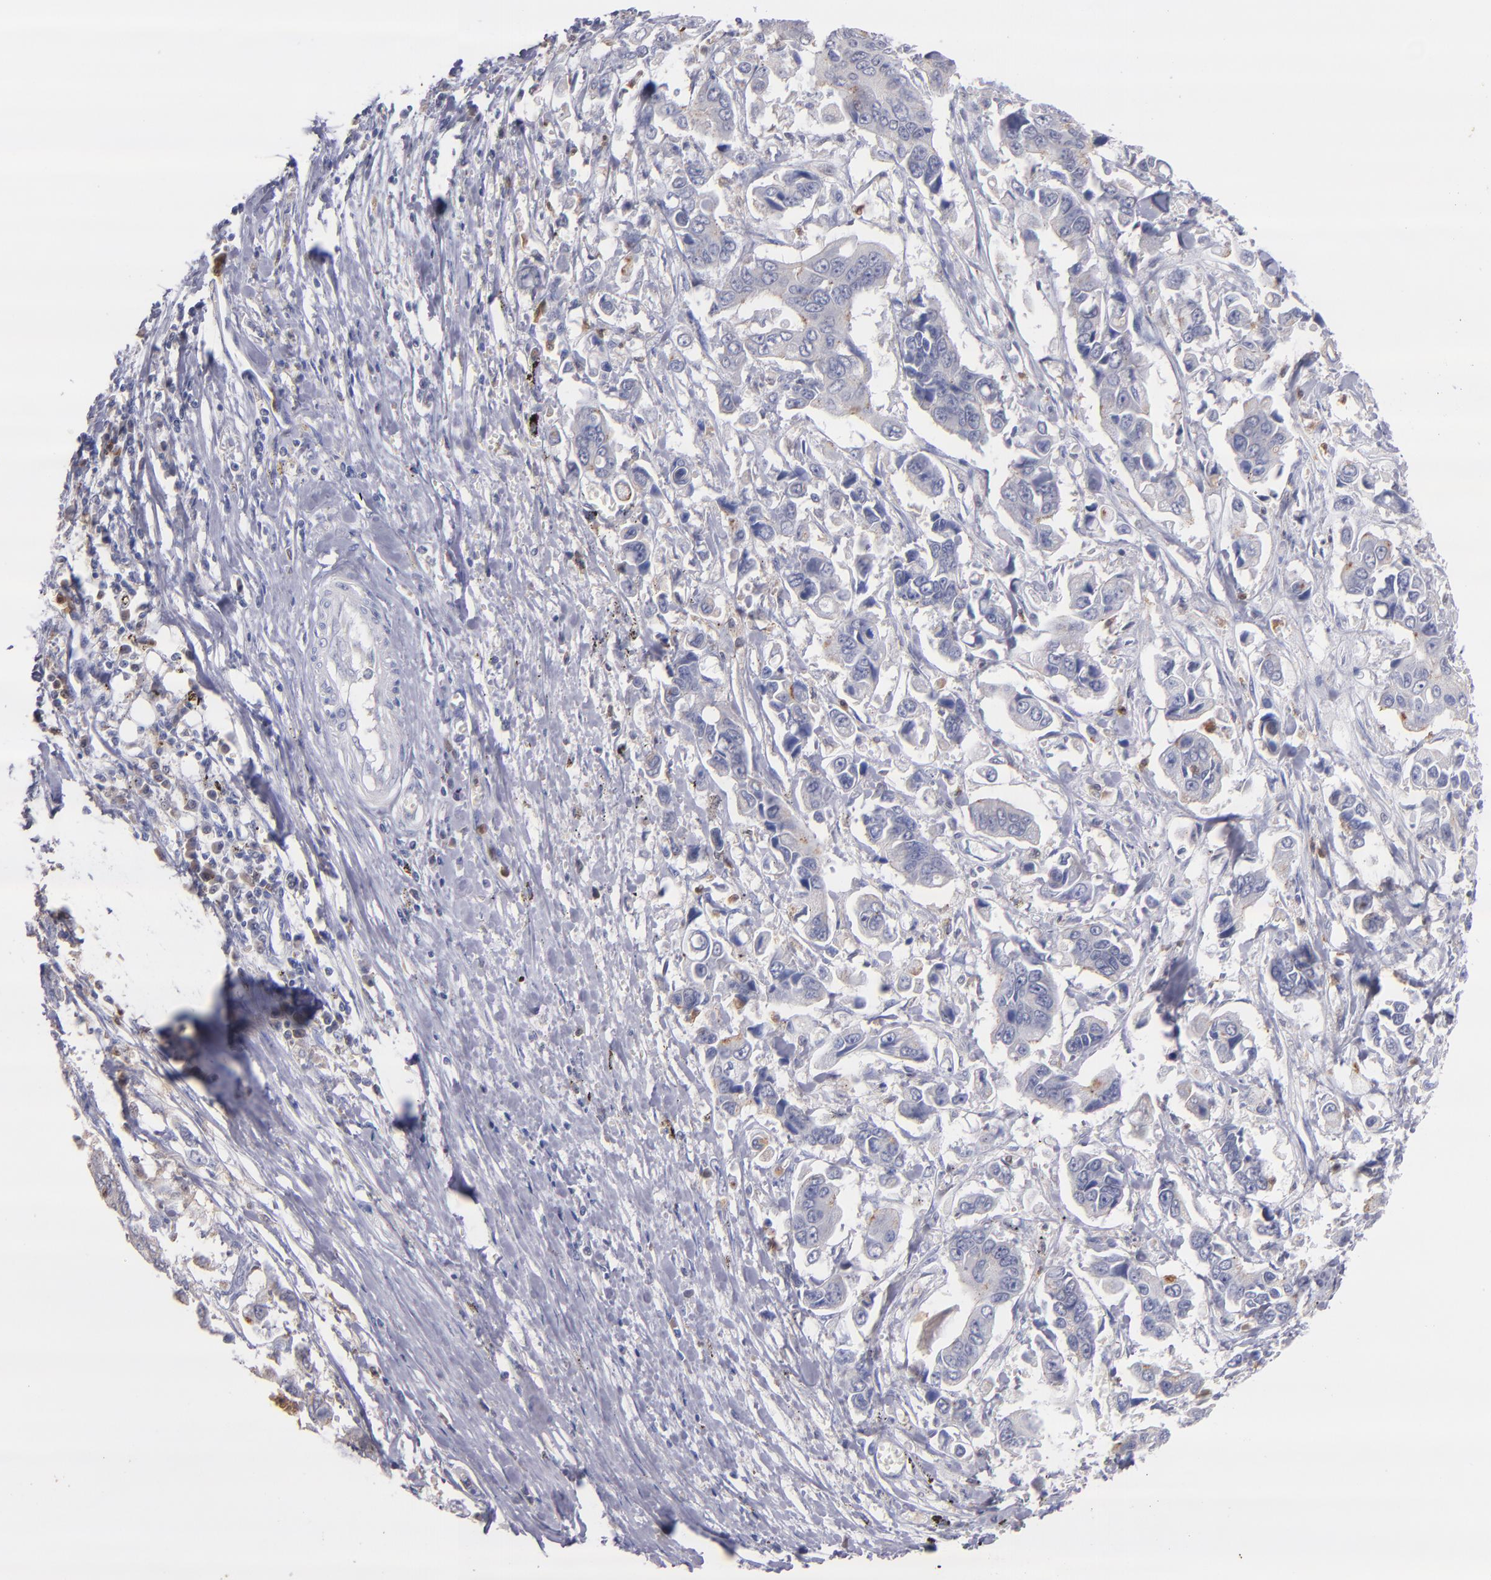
{"staining": {"intensity": "weak", "quantity": "<25%", "location": "cytoplasmic/membranous"}, "tissue": "stomach cancer", "cell_type": "Tumor cells", "image_type": "cancer", "snomed": [{"axis": "morphology", "description": "Adenocarcinoma, NOS"}, {"axis": "topography", "description": "Stomach, upper"}], "caption": "IHC histopathology image of neoplastic tissue: adenocarcinoma (stomach) stained with DAB displays no significant protein staining in tumor cells.", "gene": "PRKCD", "patient": {"sex": "male", "age": 80}}